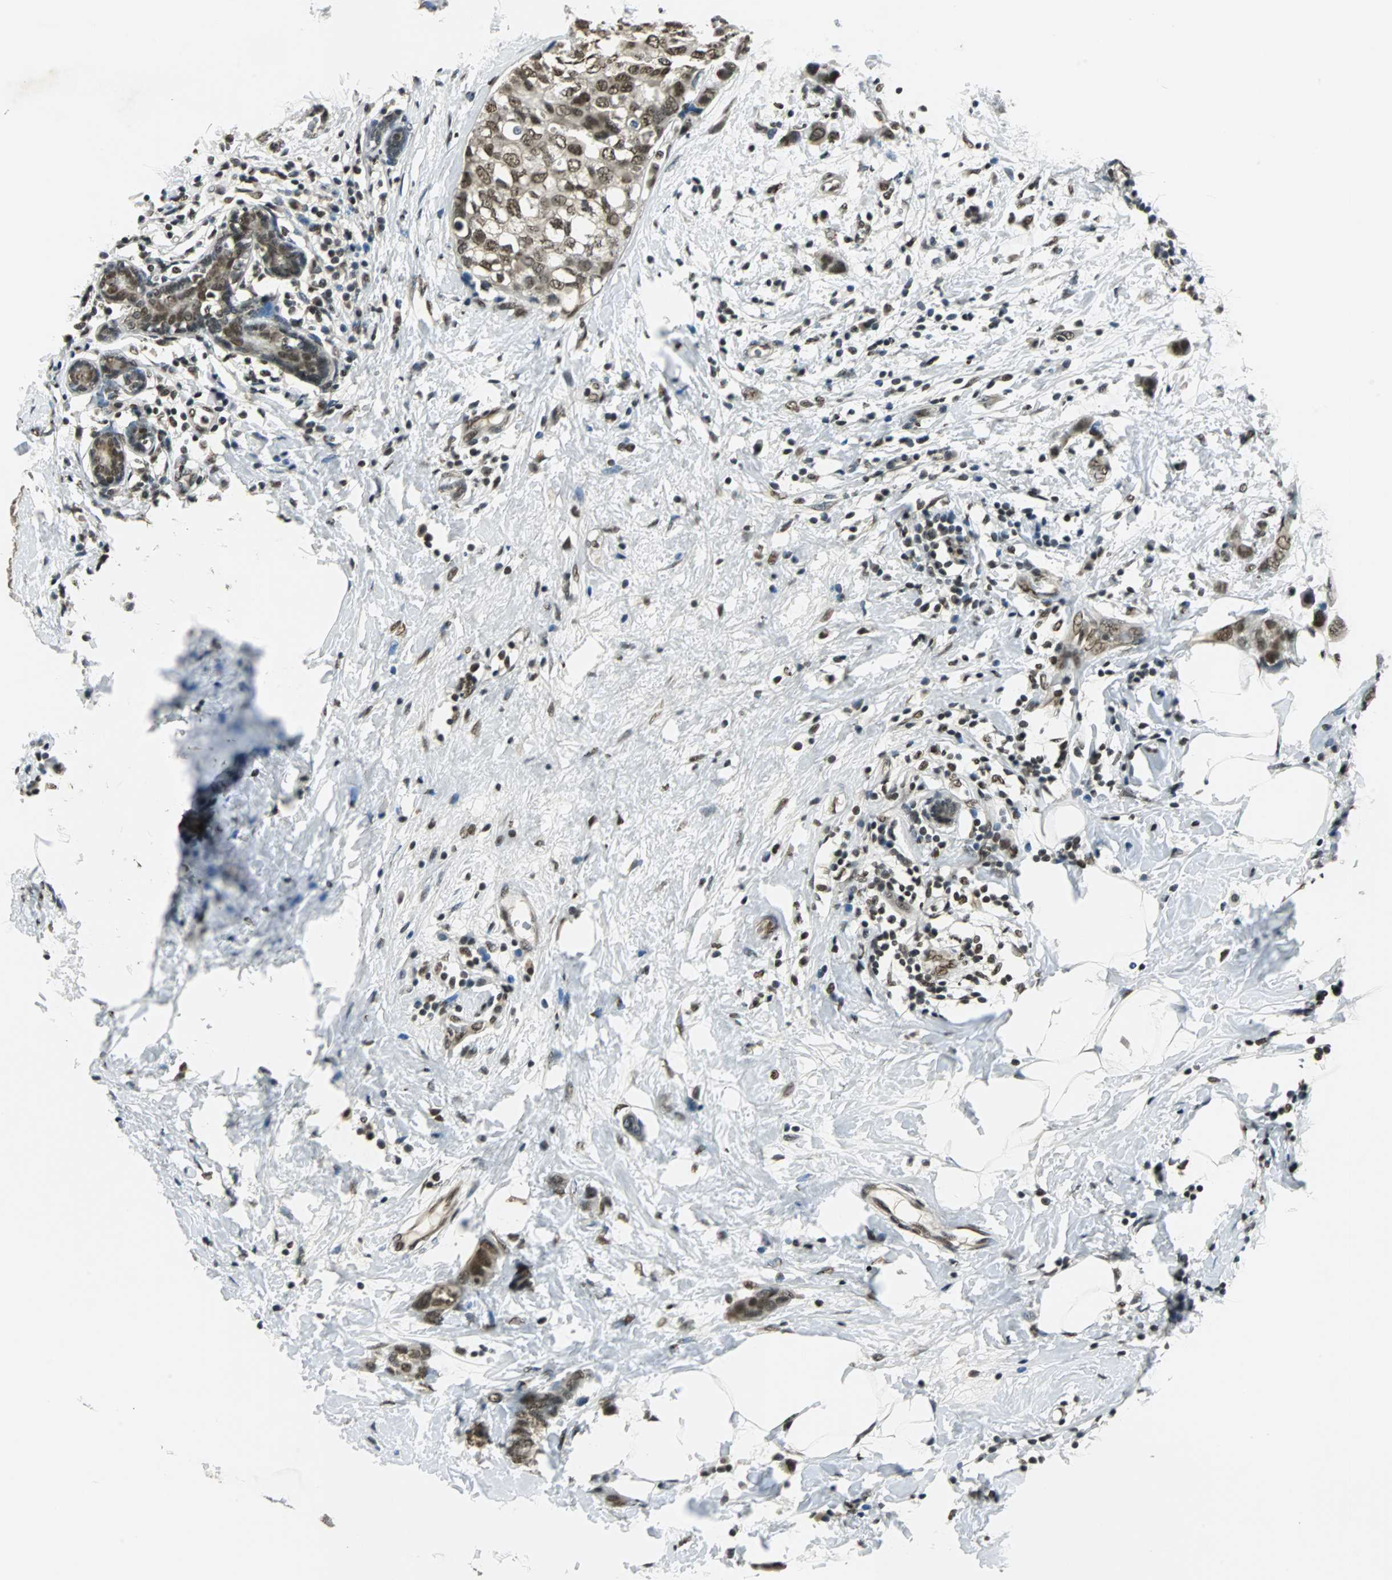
{"staining": {"intensity": "moderate", "quantity": ">75%", "location": "cytoplasmic/membranous,nuclear"}, "tissue": "breast cancer", "cell_type": "Tumor cells", "image_type": "cancer", "snomed": [{"axis": "morphology", "description": "Normal tissue, NOS"}, {"axis": "morphology", "description": "Duct carcinoma"}, {"axis": "topography", "description": "Breast"}], "caption": "A brown stain shows moderate cytoplasmic/membranous and nuclear staining of a protein in breast infiltrating ductal carcinoma tumor cells. (Brightfield microscopy of DAB IHC at high magnification).", "gene": "RBM14", "patient": {"sex": "female", "age": 50}}